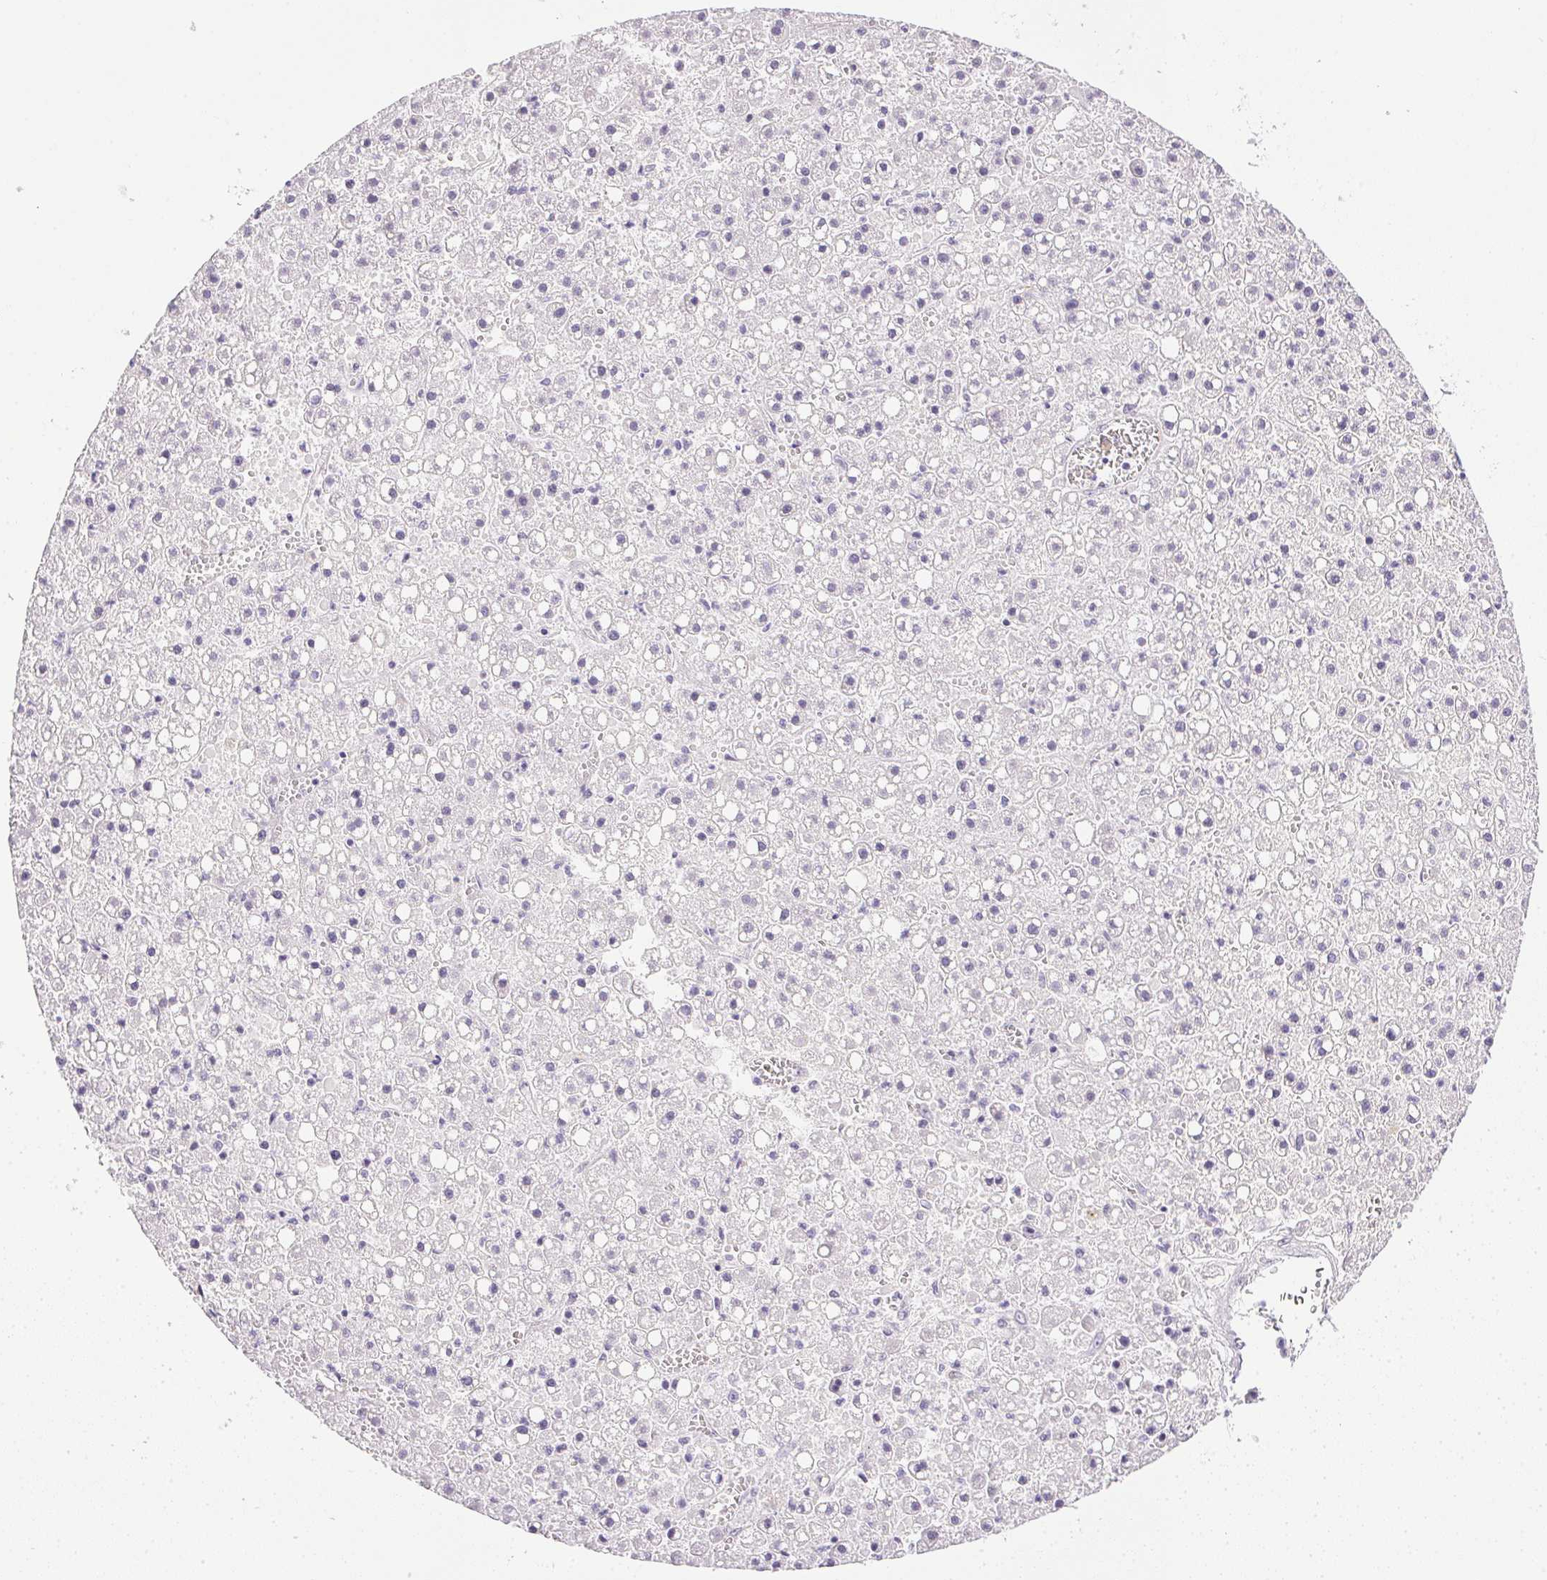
{"staining": {"intensity": "negative", "quantity": "none", "location": "none"}, "tissue": "liver cancer", "cell_type": "Tumor cells", "image_type": "cancer", "snomed": [{"axis": "morphology", "description": "Carcinoma, Hepatocellular, NOS"}, {"axis": "topography", "description": "Liver"}], "caption": "An image of human liver cancer is negative for staining in tumor cells.", "gene": "PRL", "patient": {"sex": "male", "age": 67}}